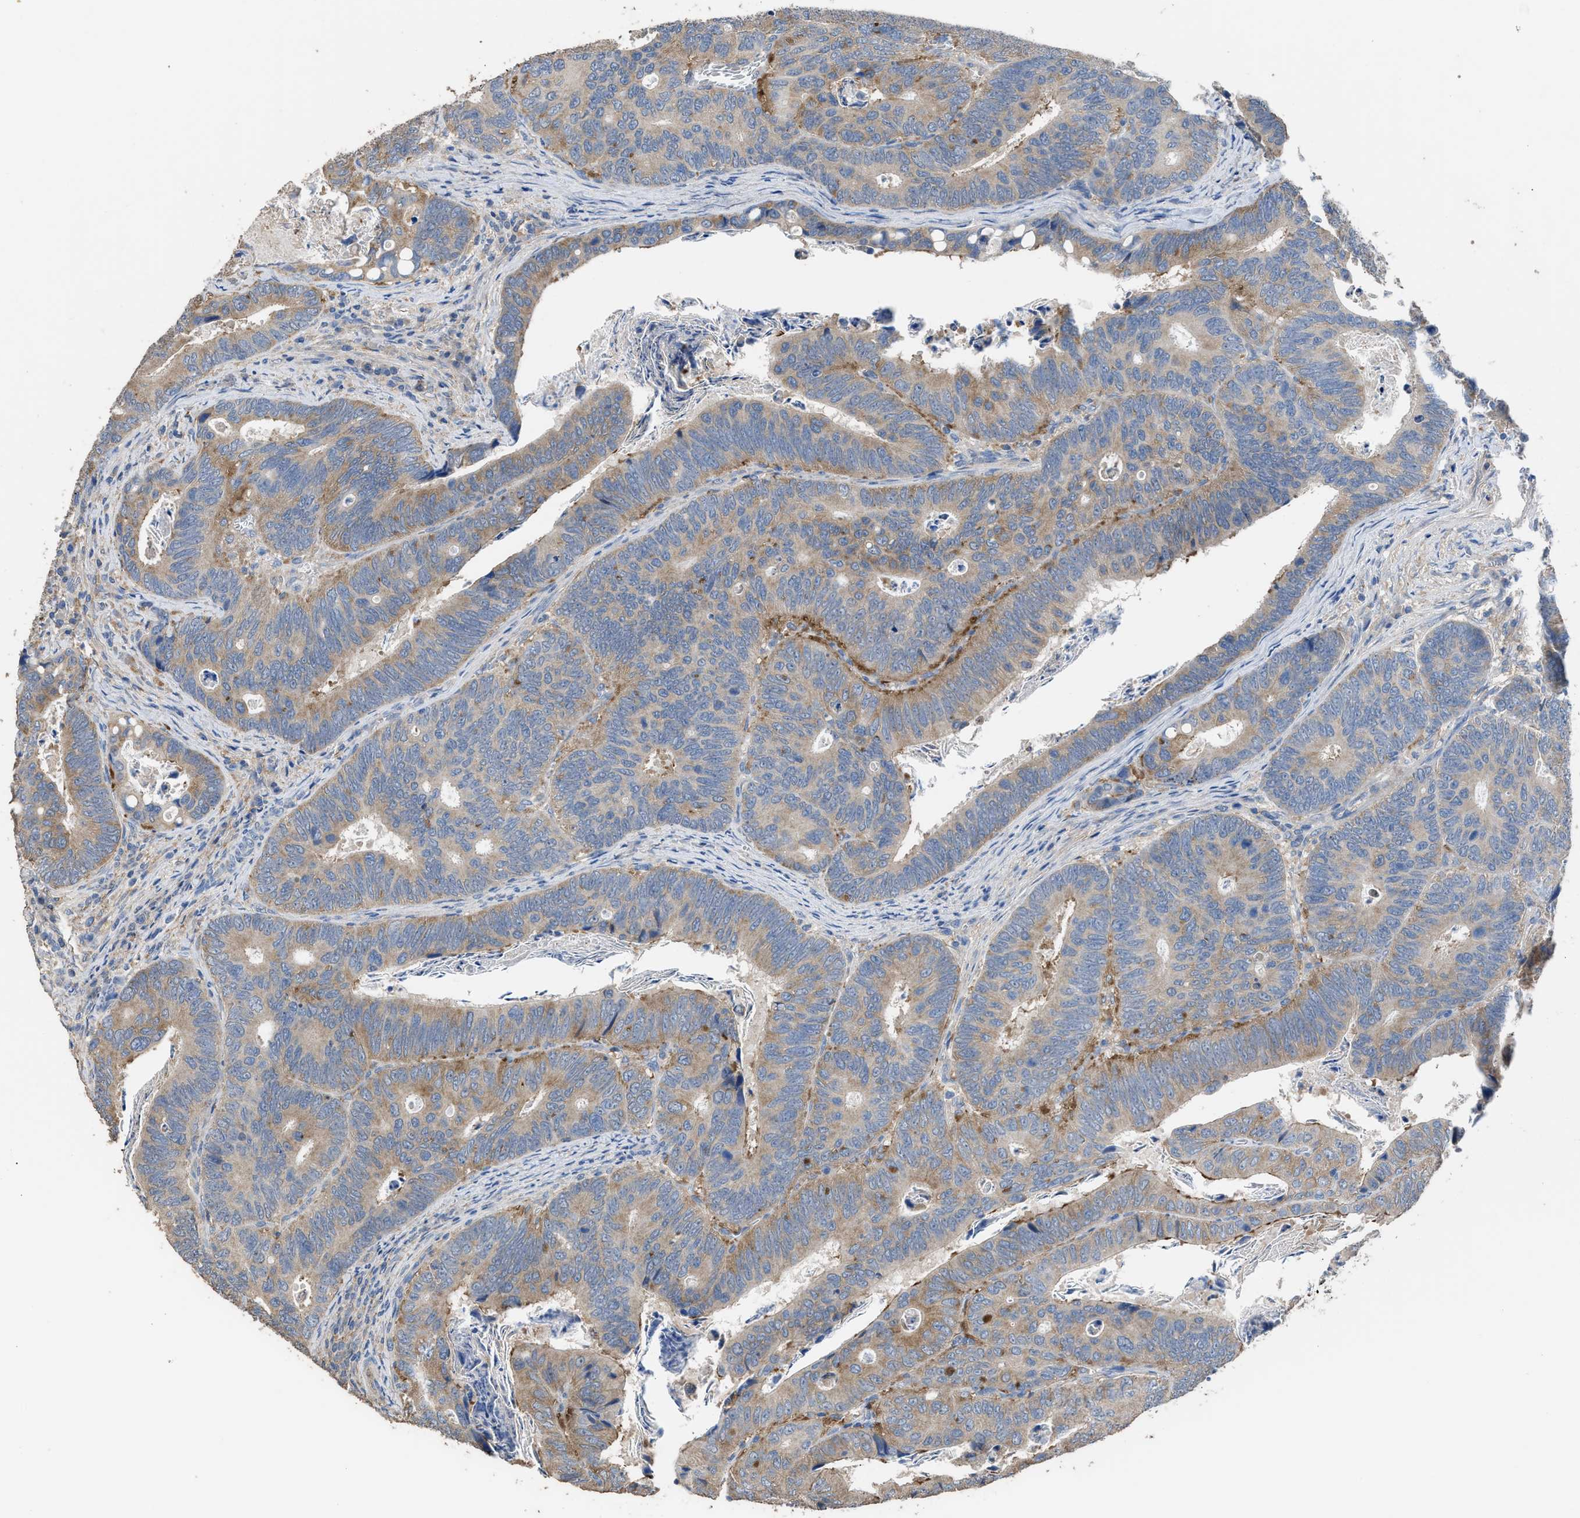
{"staining": {"intensity": "weak", "quantity": "25%-75%", "location": "cytoplasmic/membranous"}, "tissue": "colorectal cancer", "cell_type": "Tumor cells", "image_type": "cancer", "snomed": [{"axis": "morphology", "description": "Inflammation, NOS"}, {"axis": "morphology", "description": "Adenocarcinoma, NOS"}, {"axis": "topography", "description": "Colon"}], "caption": "An image showing weak cytoplasmic/membranous staining in approximately 25%-75% of tumor cells in colorectal cancer (adenocarcinoma), as visualized by brown immunohistochemical staining.", "gene": "ITSN1", "patient": {"sex": "male", "age": 72}}